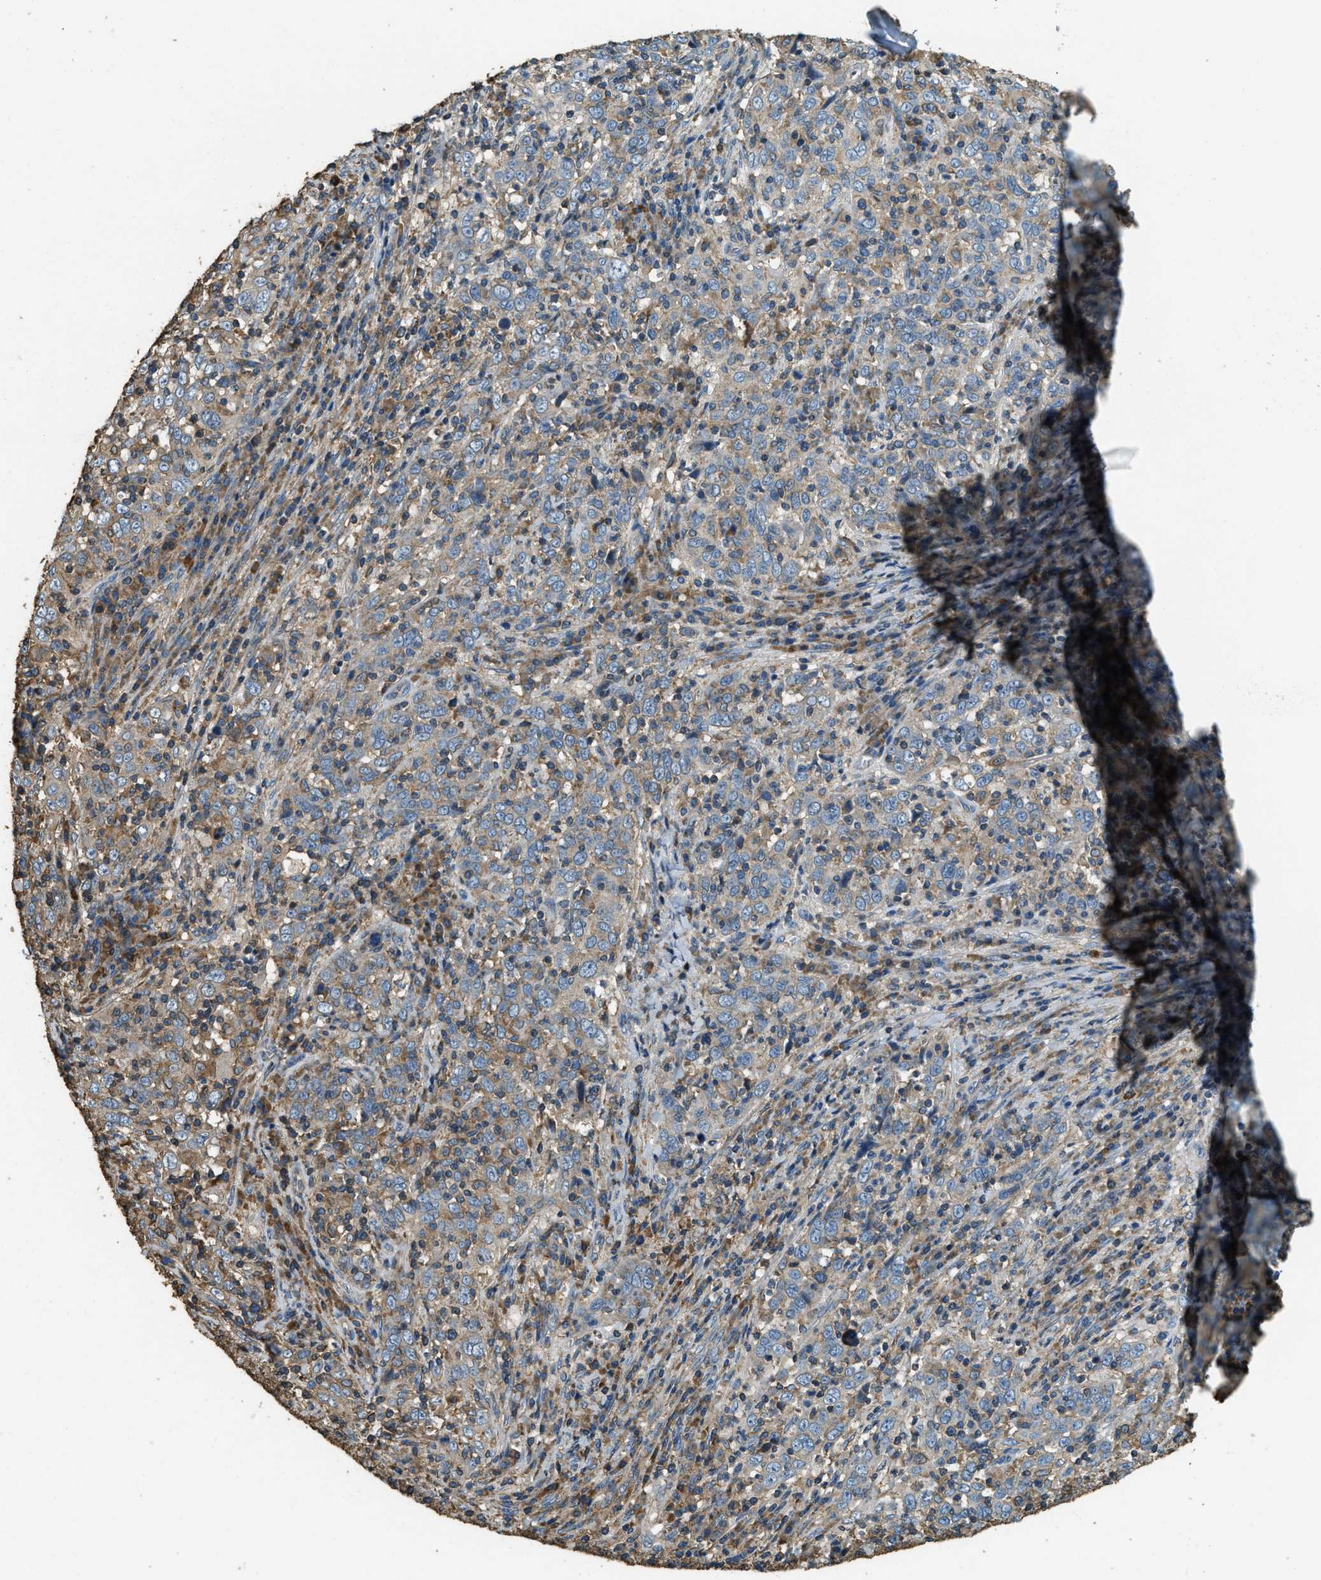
{"staining": {"intensity": "moderate", "quantity": "<25%", "location": "cytoplasmic/membranous"}, "tissue": "cervical cancer", "cell_type": "Tumor cells", "image_type": "cancer", "snomed": [{"axis": "morphology", "description": "Squamous cell carcinoma, NOS"}, {"axis": "topography", "description": "Cervix"}], "caption": "A brown stain shows moderate cytoplasmic/membranous staining of a protein in cervical cancer (squamous cell carcinoma) tumor cells.", "gene": "ERGIC1", "patient": {"sex": "female", "age": 46}}